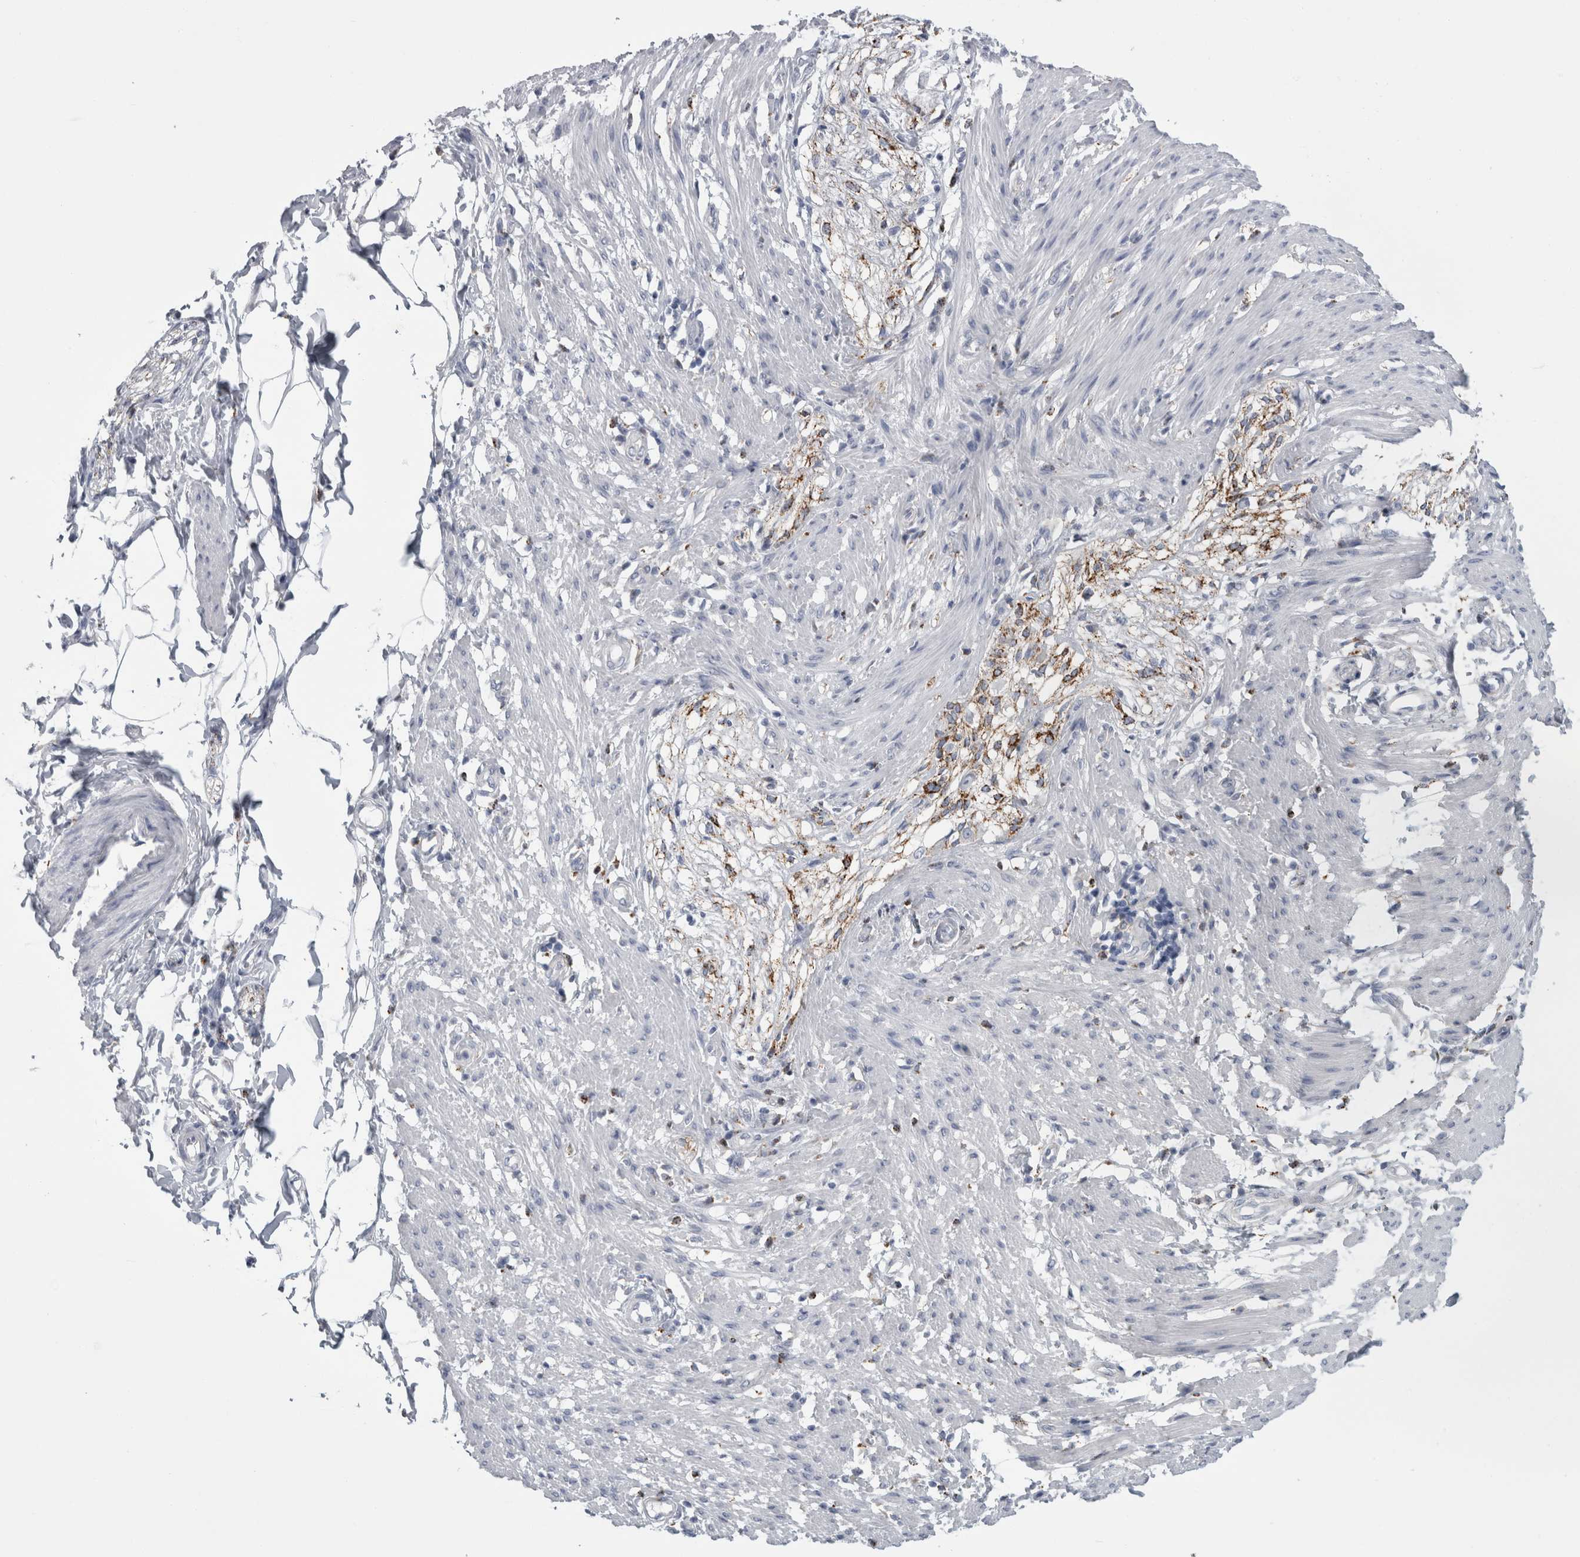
{"staining": {"intensity": "negative", "quantity": "none", "location": "none"}, "tissue": "smooth muscle", "cell_type": "Smooth muscle cells", "image_type": "normal", "snomed": [{"axis": "morphology", "description": "Normal tissue, NOS"}, {"axis": "morphology", "description": "Adenocarcinoma, NOS"}, {"axis": "topography", "description": "Smooth muscle"}, {"axis": "topography", "description": "Colon"}], "caption": "This is an IHC micrograph of normal human smooth muscle. There is no positivity in smooth muscle cells.", "gene": "GATM", "patient": {"sex": "male", "age": 14}}